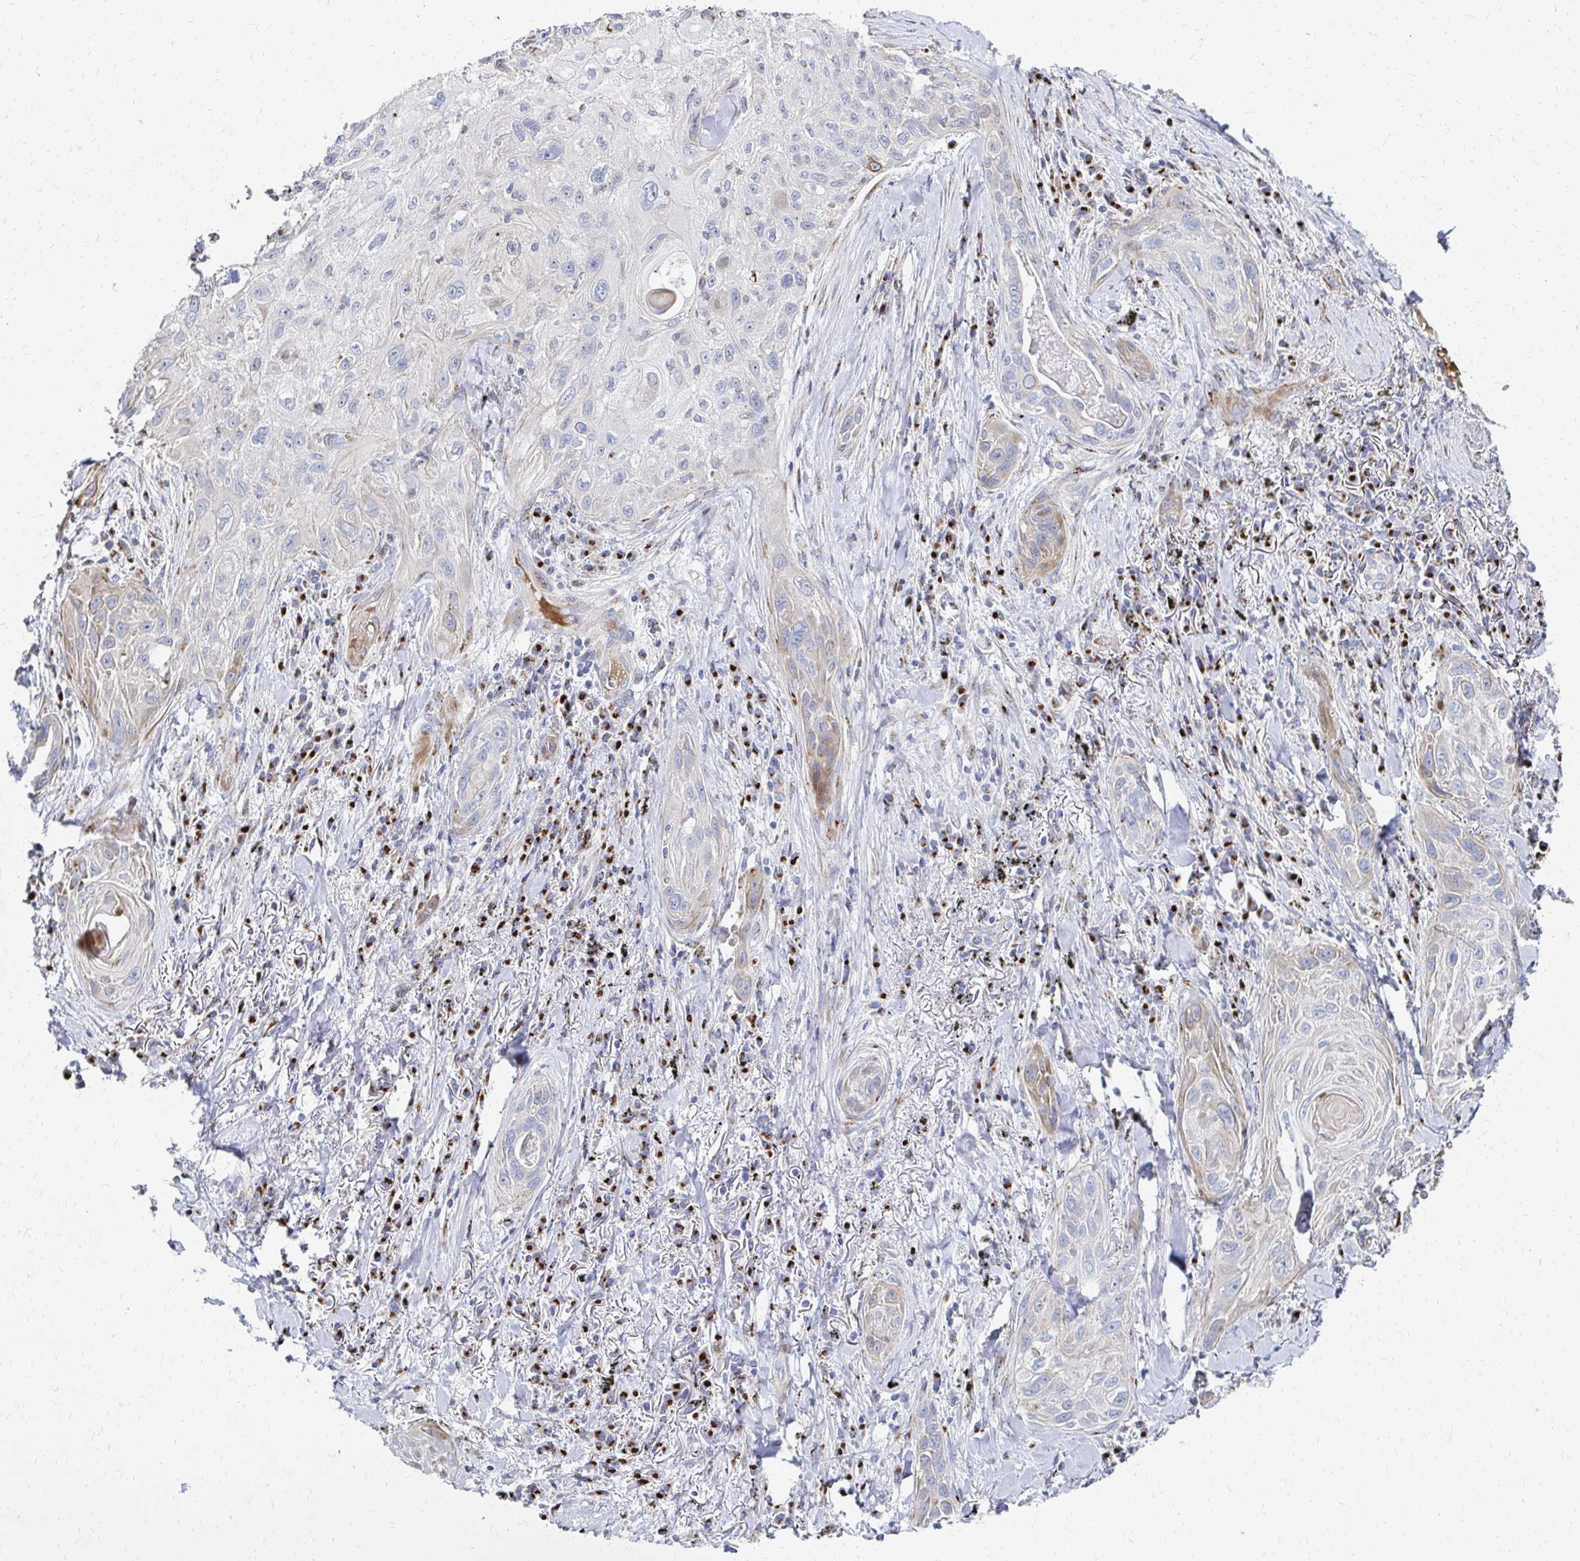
{"staining": {"intensity": "weak", "quantity": "<25%", "location": "cytoplasmic/membranous"}, "tissue": "lung cancer", "cell_type": "Tumor cells", "image_type": "cancer", "snomed": [{"axis": "morphology", "description": "Squamous cell carcinoma, NOS"}, {"axis": "topography", "description": "Lung"}], "caption": "Immunohistochemistry (IHC) of human lung cancer (squamous cell carcinoma) displays no positivity in tumor cells.", "gene": "MAN1A1", "patient": {"sex": "male", "age": 79}}